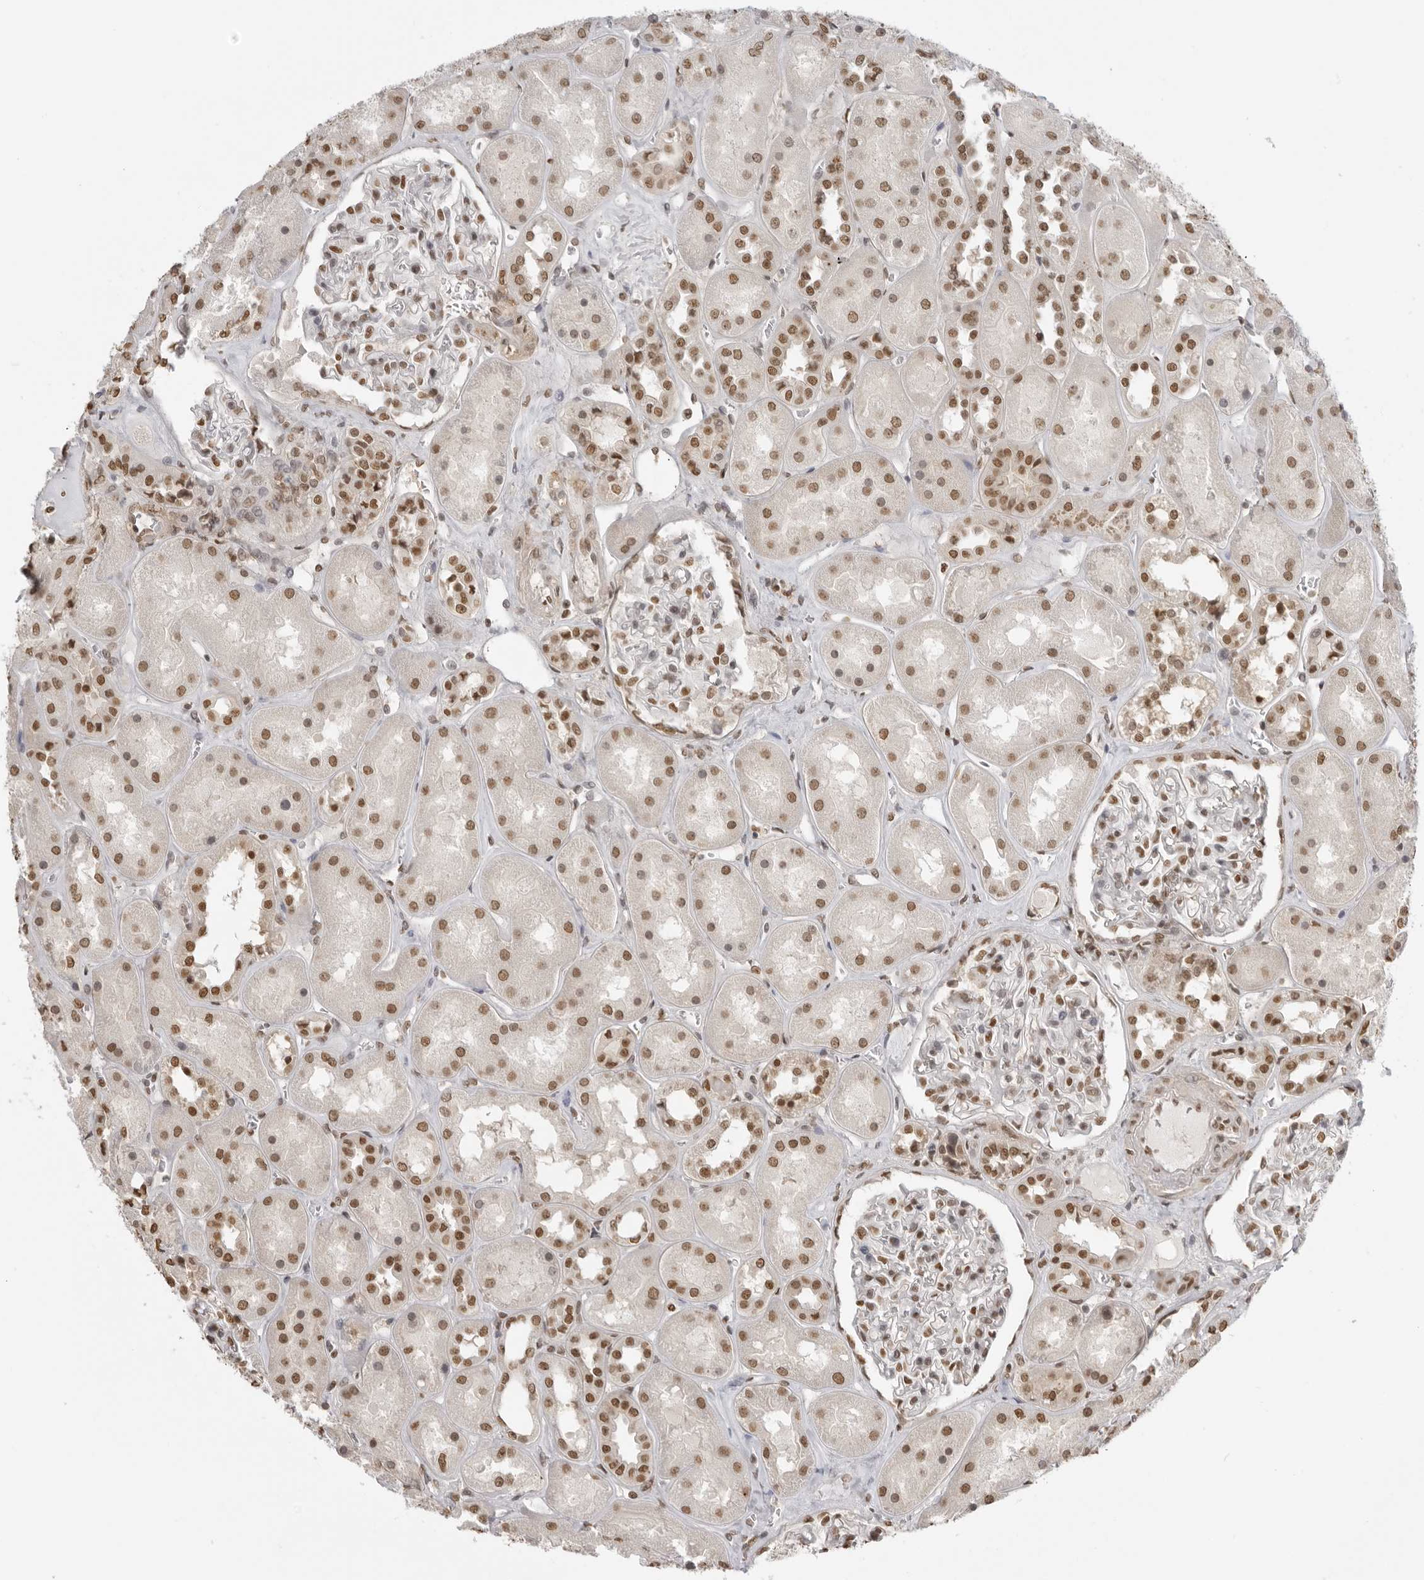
{"staining": {"intensity": "moderate", "quantity": ">75%", "location": "nuclear"}, "tissue": "kidney", "cell_type": "Cells in glomeruli", "image_type": "normal", "snomed": [{"axis": "morphology", "description": "Normal tissue, NOS"}, {"axis": "topography", "description": "Kidney"}], "caption": "Immunohistochemical staining of normal human kidney displays medium levels of moderate nuclear staining in approximately >75% of cells in glomeruli.", "gene": "RPA2", "patient": {"sex": "male", "age": 70}}